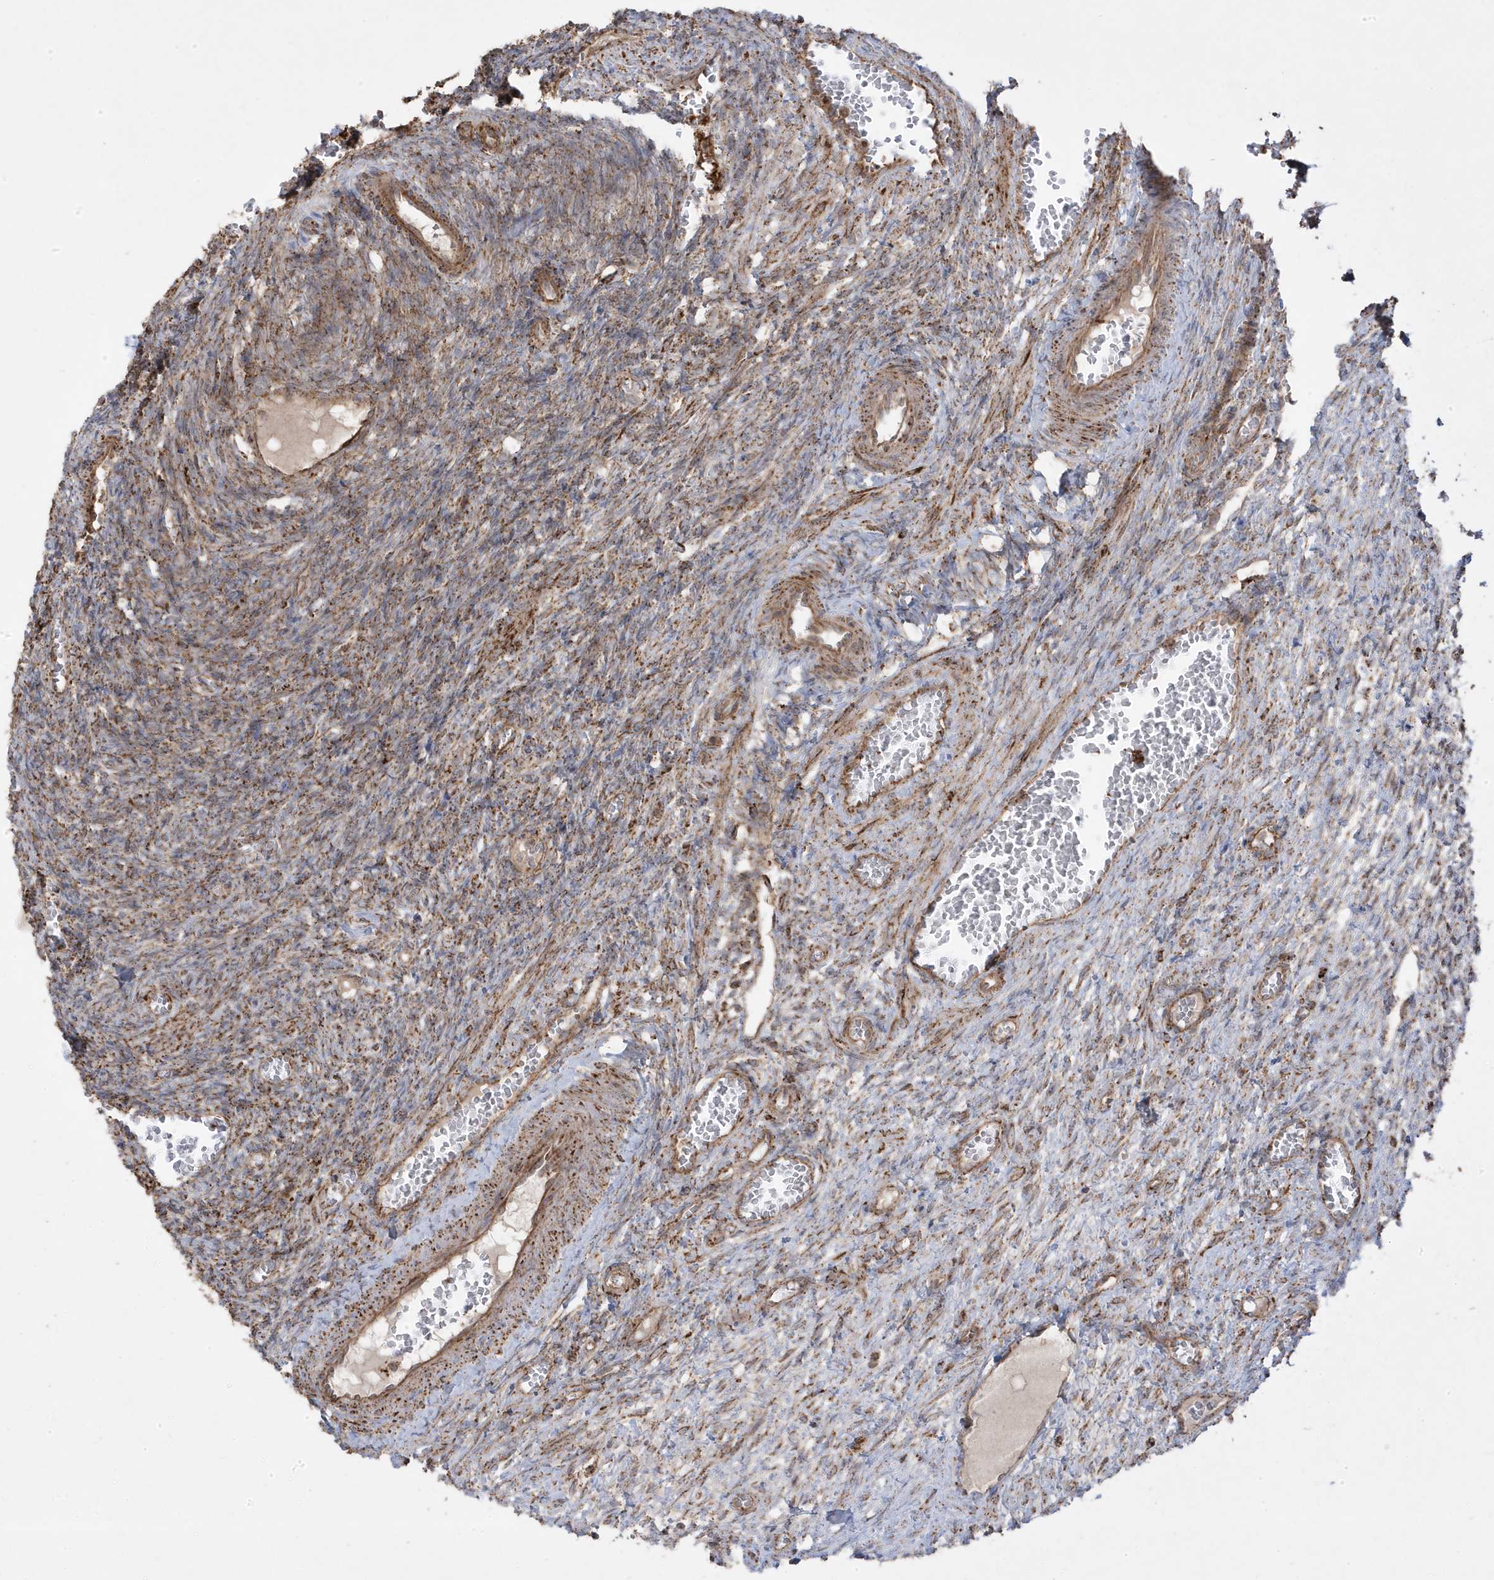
{"staining": {"intensity": "moderate", "quantity": "25%-75%", "location": "cytoplasmic/membranous"}, "tissue": "ovary", "cell_type": "Ovarian stroma cells", "image_type": "normal", "snomed": [{"axis": "morphology", "description": "Normal tissue, NOS"}, {"axis": "topography", "description": "Ovary"}], "caption": "Moderate cytoplasmic/membranous protein staining is identified in approximately 25%-75% of ovarian stroma cells in ovary. (IHC, brightfield microscopy, high magnification).", "gene": "CLUAP1", "patient": {"sex": "female", "age": 27}}